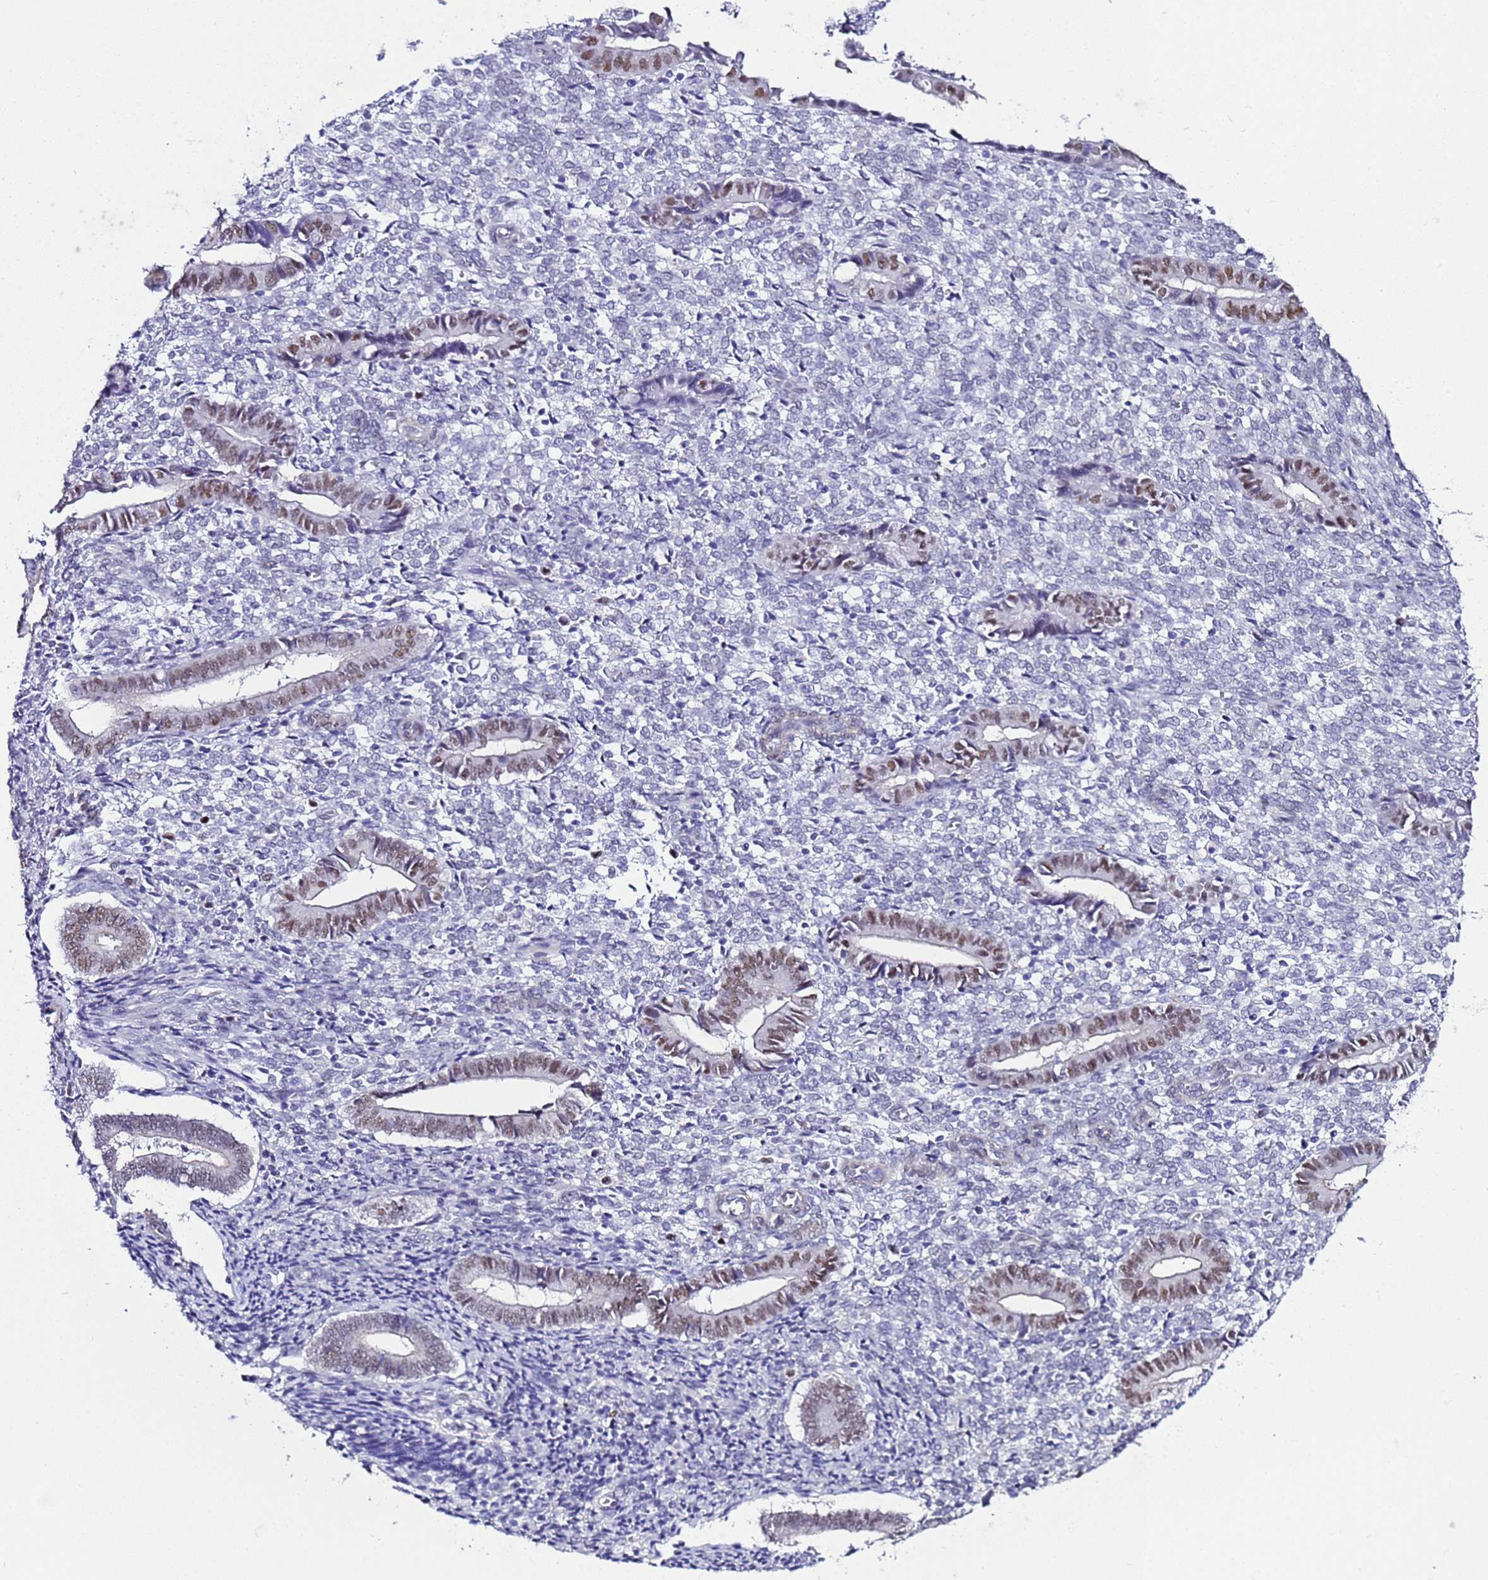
{"staining": {"intensity": "negative", "quantity": "none", "location": "none"}, "tissue": "endometrium", "cell_type": "Cells in endometrial stroma", "image_type": "normal", "snomed": [{"axis": "morphology", "description": "Normal tissue, NOS"}, {"axis": "topography", "description": "Other"}, {"axis": "topography", "description": "Endometrium"}], "caption": "A high-resolution photomicrograph shows IHC staining of unremarkable endometrium, which exhibits no significant expression in cells in endometrial stroma. Nuclei are stained in blue.", "gene": "BCL7A", "patient": {"sex": "female", "age": 44}}